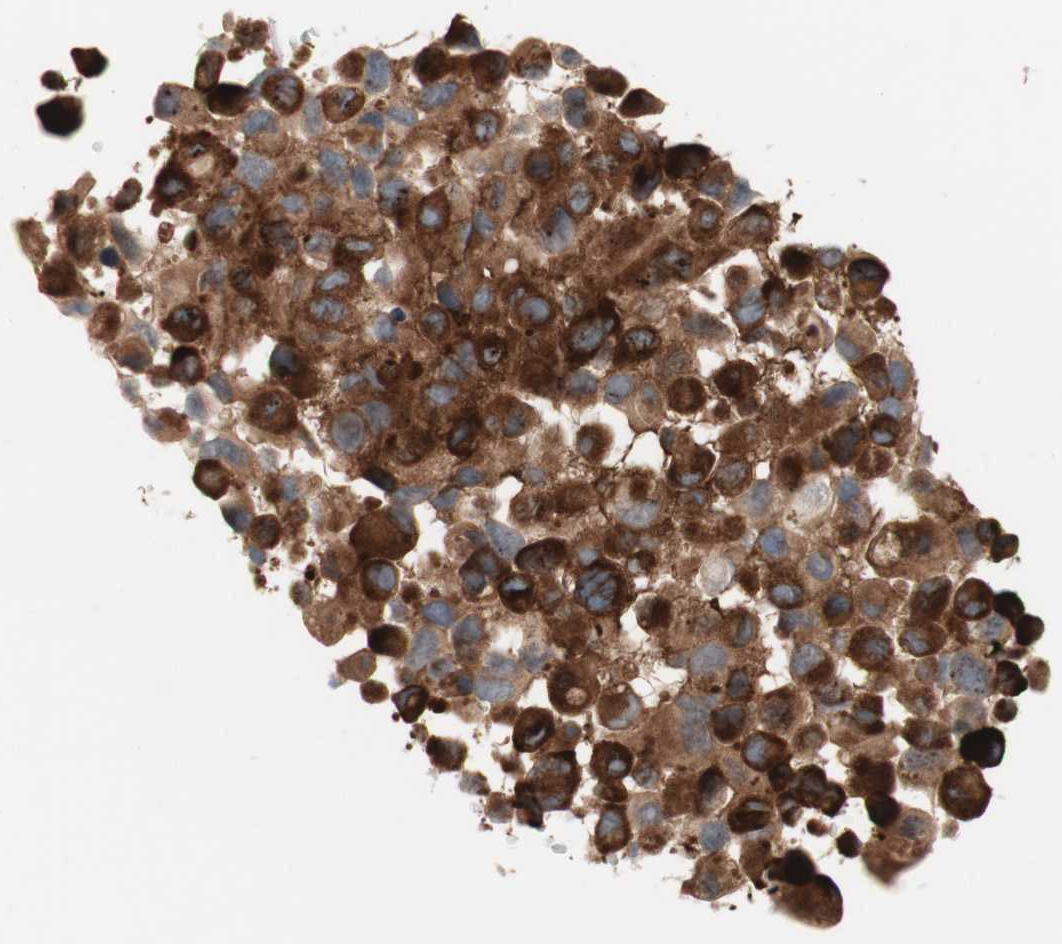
{"staining": {"intensity": "moderate", "quantity": ">75%", "location": "cytoplasmic/membranous"}, "tissue": "melanoma", "cell_type": "Tumor cells", "image_type": "cancer", "snomed": [{"axis": "morphology", "description": "Malignant melanoma, NOS"}, {"axis": "topography", "description": "Skin"}], "caption": "Malignant melanoma stained with a protein marker reveals moderate staining in tumor cells.", "gene": "CCN4", "patient": {"sex": "female", "age": 73}}